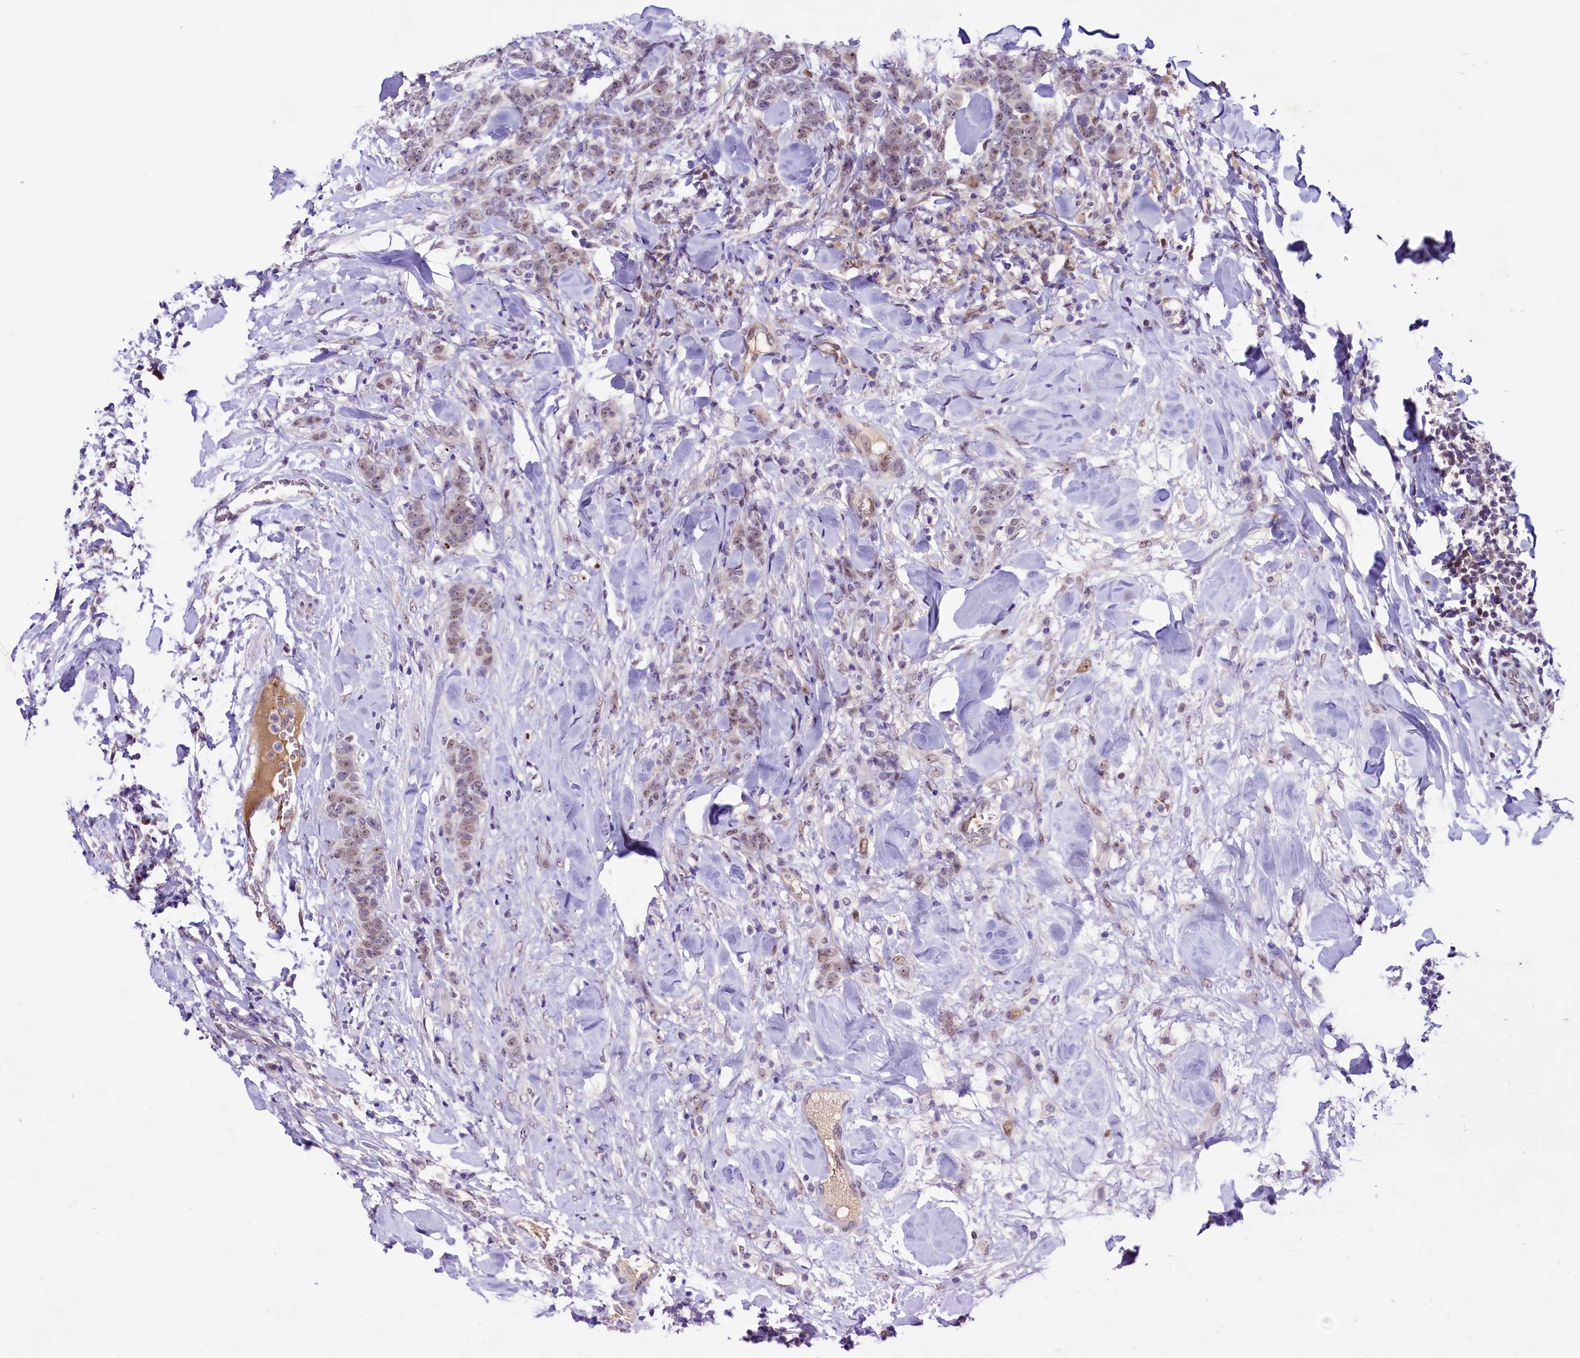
{"staining": {"intensity": "weak", "quantity": "25%-75%", "location": "nuclear"}, "tissue": "breast cancer", "cell_type": "Tumor cells", "image_type": "cancer", "snomed": [{"axis": "morphology", "description": "Duct carcinoma"}, {"axis": "topography", "description": "Breast"}], "caption": "Immunohistochemistry micrograph of human infiltrating ductal carcinoma (breast) stained for a protein (brown), which demonstrates low levels of weak nuclear positivity in approximately 25%-75% of tumor cells.", "gene": "LEUTX", "patient": {"sex": "female", "age": 40}}